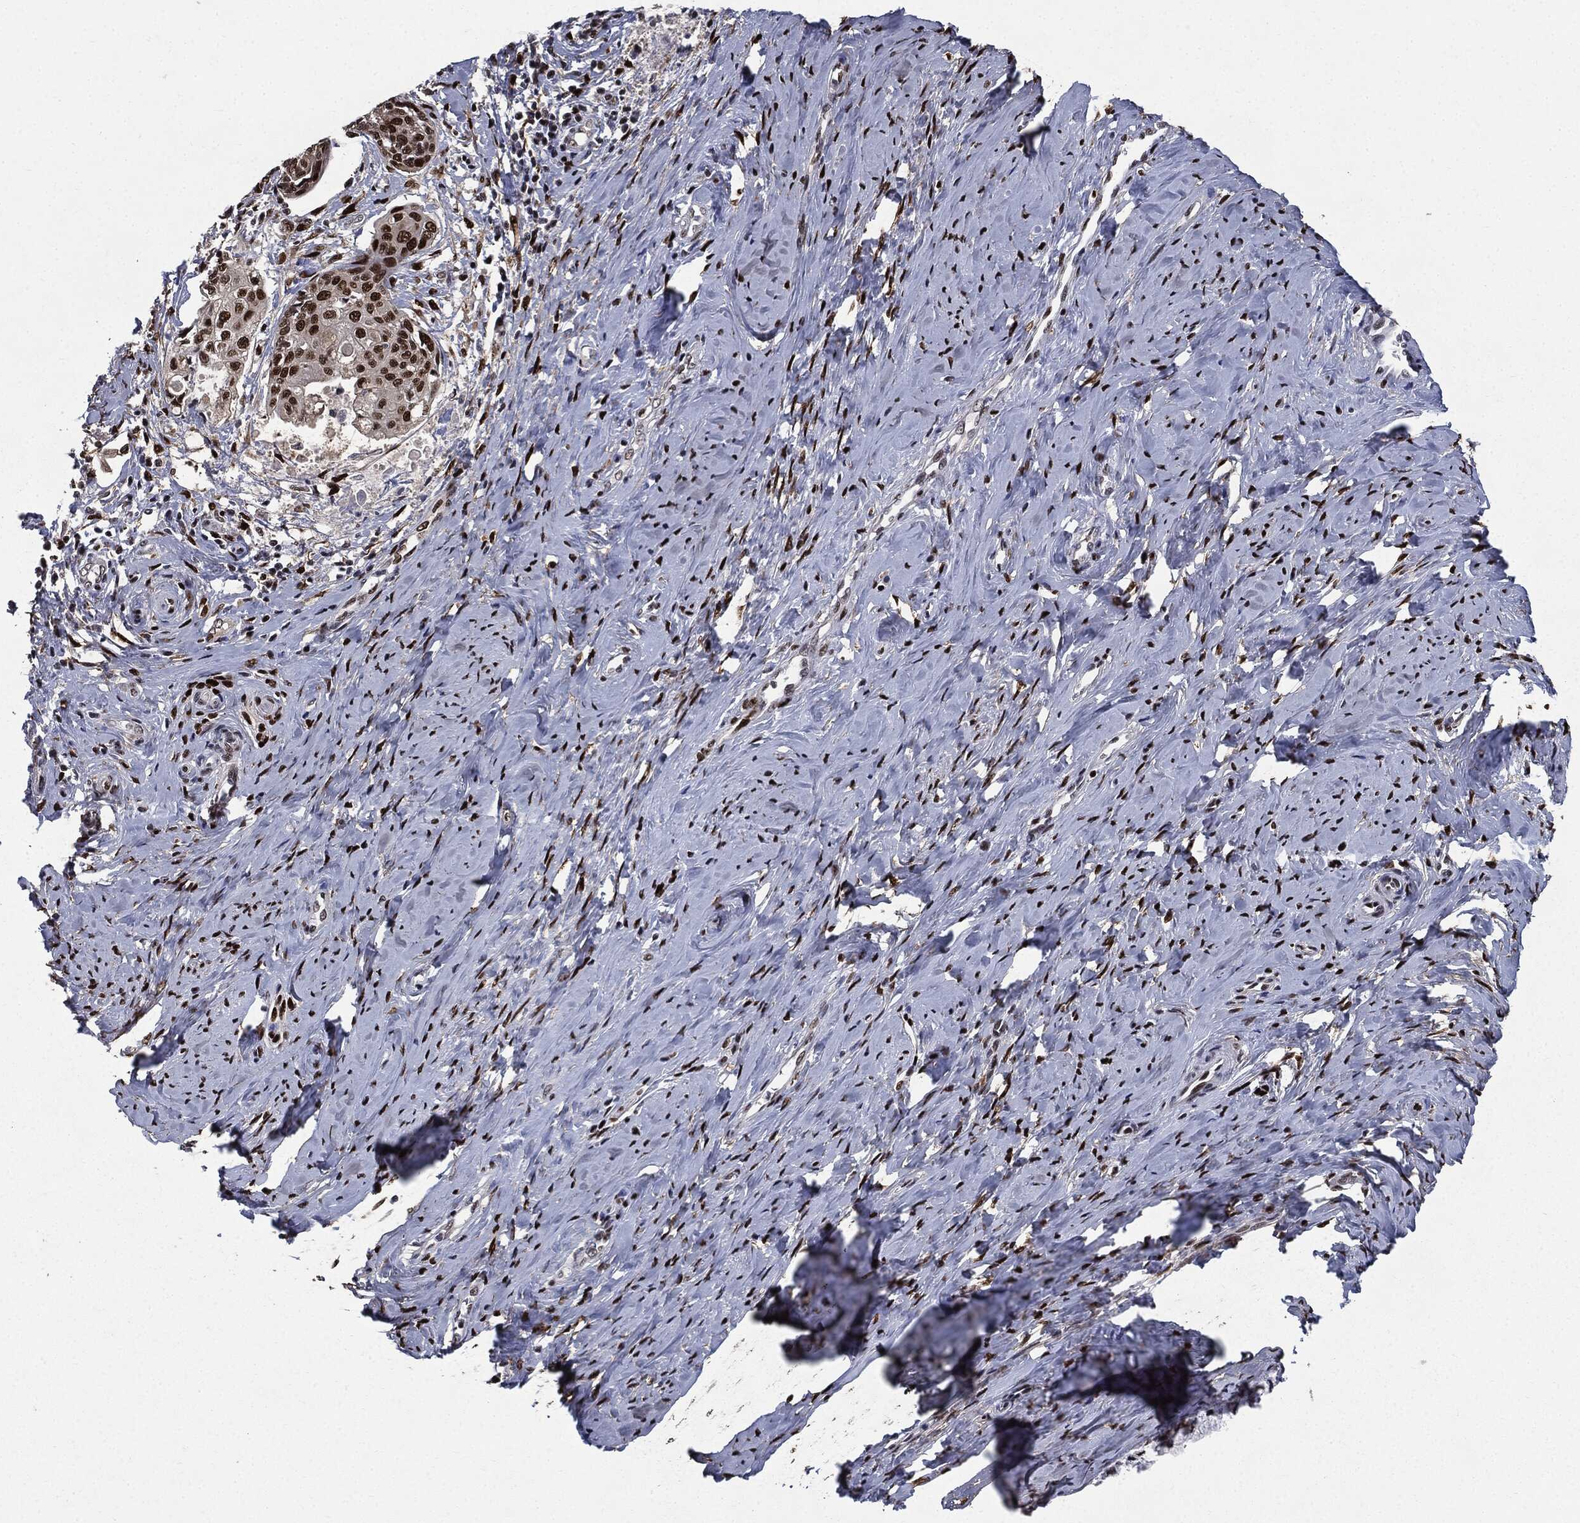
{"staining": {"intensity": "strong", "quantity": "25%-75%", "location": "nuclear"}, "tissue": "cervical cancer", "cell_type": "Tumor cells", "image_type": "cancer", "snomed": [{"axis": "morphology", "description": "Squamous cell carcinoma, NOS"}, {"axis": "topography", "description": "Cervix"}], "caption": "Cervical cancer stained for a protein (brown) shows strong nuclear positive positivity in about 25%-75% of tumor cells.", "gene": "JUN", "patient": {"sex": "female", "age": 51}}